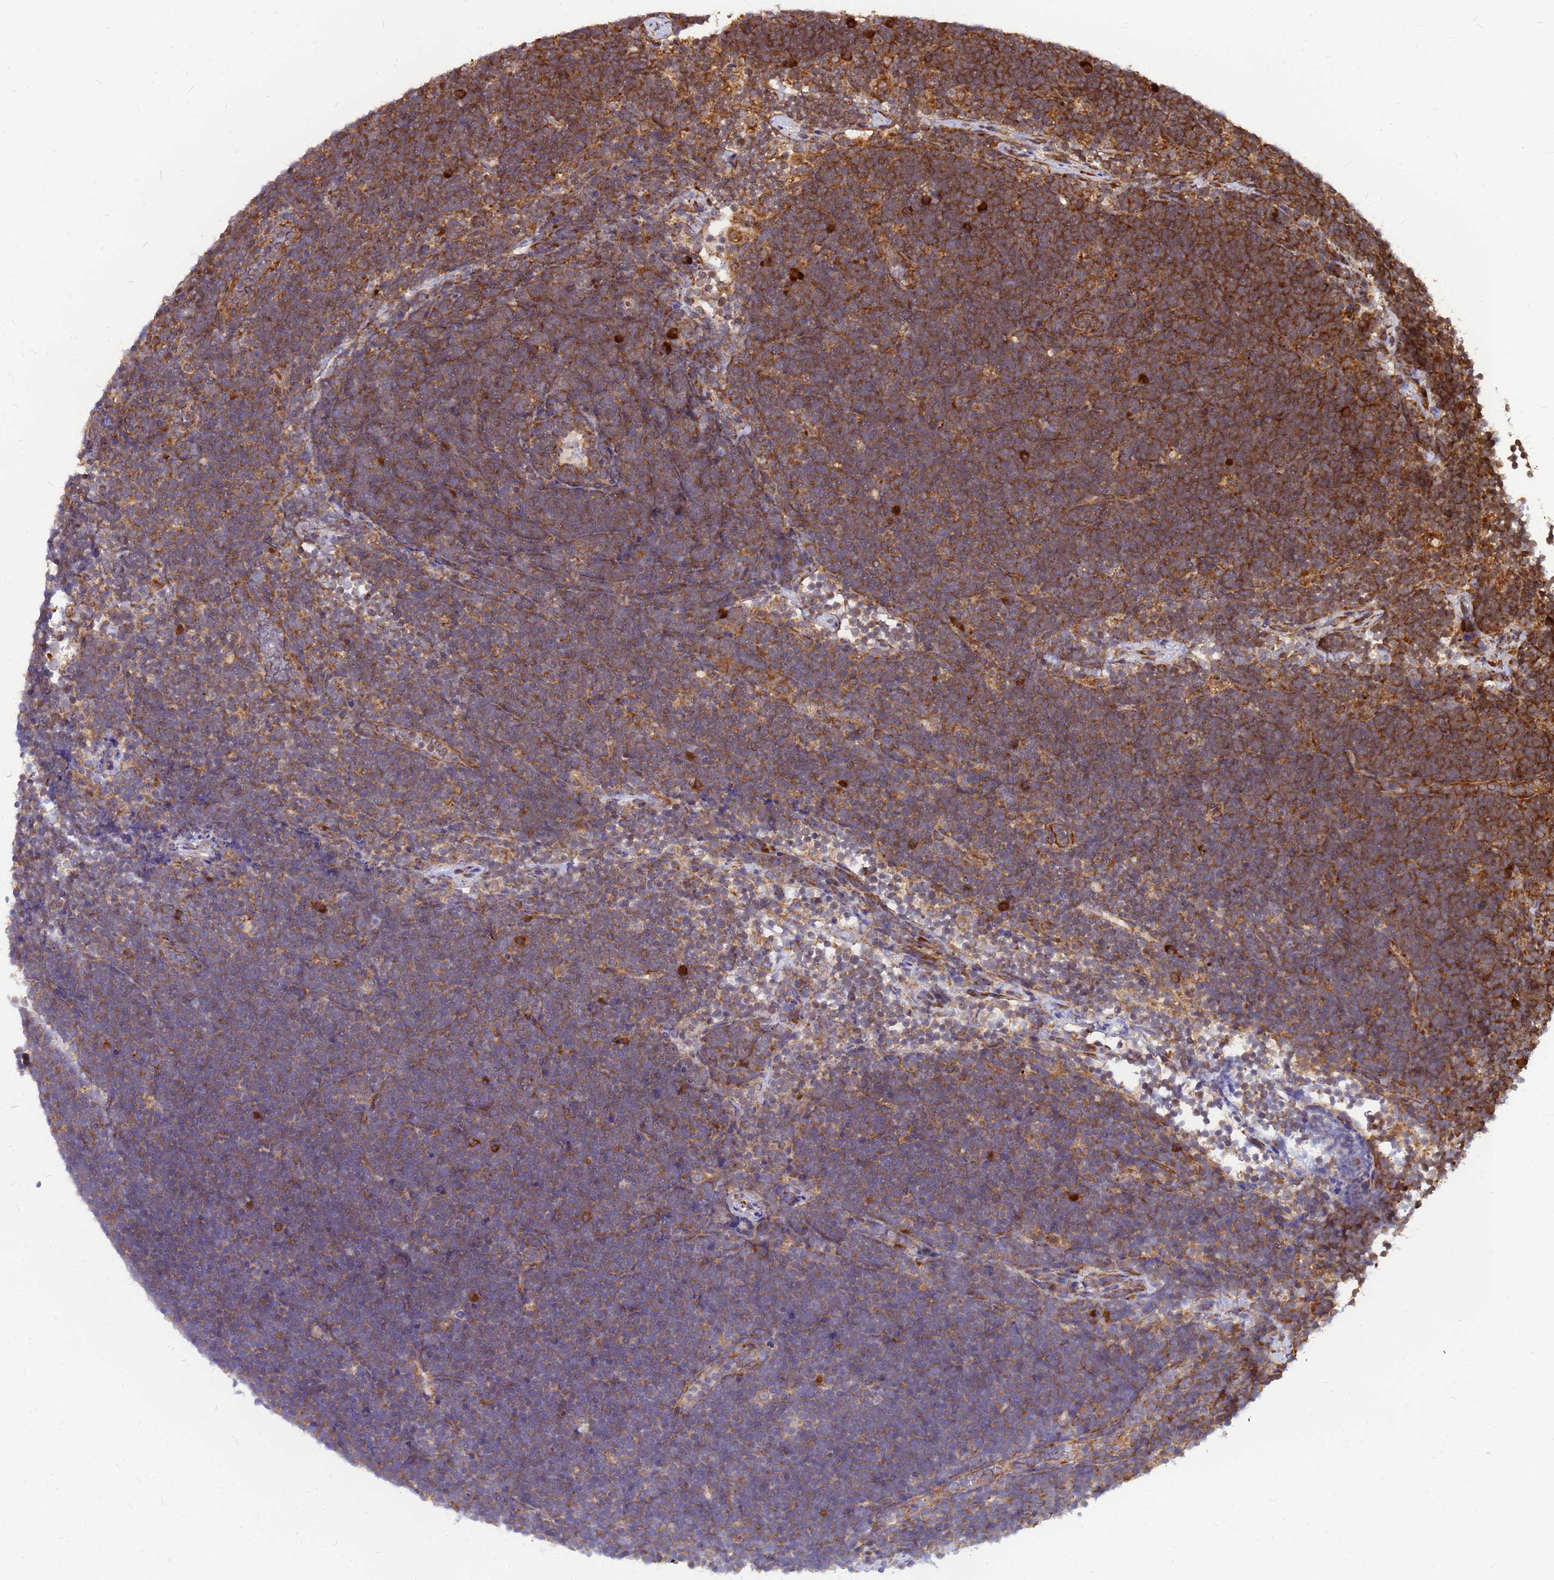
{"staining": {"intensity": "moderate", "quantity": "25%-75%", "location": "cytoplasmic/membranous"}, "tissue": "lymphoma", "cell_type": "Tumor cells", "image_type": "cancer", "snomed": [{"axis": "morphology", "description": "Malignant lymphoma, non-Hodgkin's type, High grade"}, {"axis": "topography", "description": "Lymph node"}], "caption": "IHC photomicrograph of human lymphoma stained for a protein (brown), which reveals medium levels of moderate cytoplasmic/membranous positivity in approximately 25%-75% of tumor cells.", "gene": "RPL8", "patient": {"sex": "male", "age": 13}}